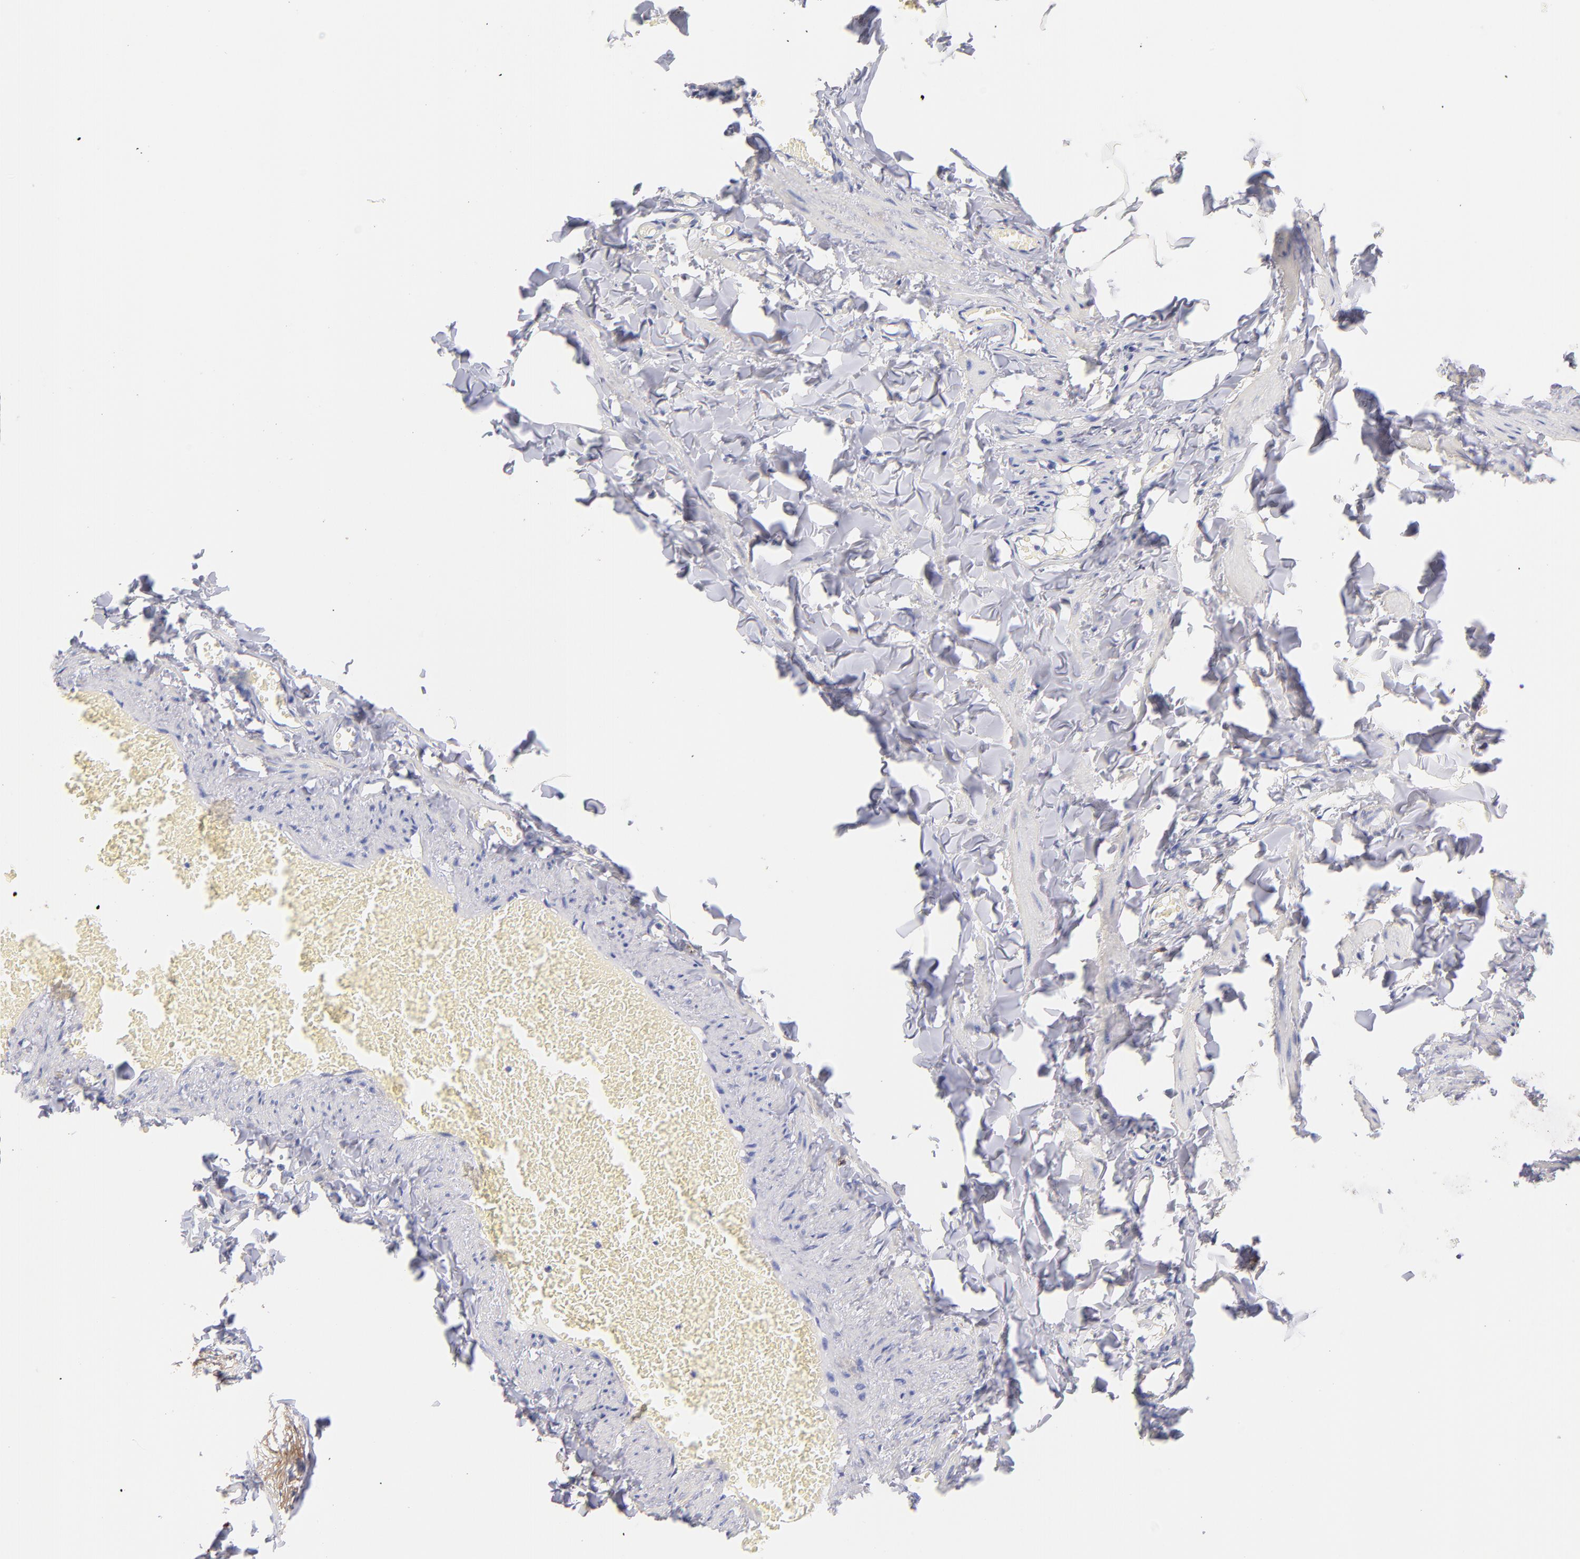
{"staining": {"intensity": "negative", "quantity": "none", "location": "none"}, "tissue": "adipose tissue", "cell_type": "Adipocytes", "image_type": "normal", "snomed": [{"axis": "morphology", "description": "Normal tissue, NOS"}, {"axis": "topography", "description": "Vascular tissue"}], "caption": "This is a image of IHC staining of unremarkable adipose tissue, which shows no expression in adipocytes. (Brightfield microscopy of DAB immunohistochemistry at high magnification).", "gene": "PRKCA", "patient": {"sex": "male", "age": 41}}